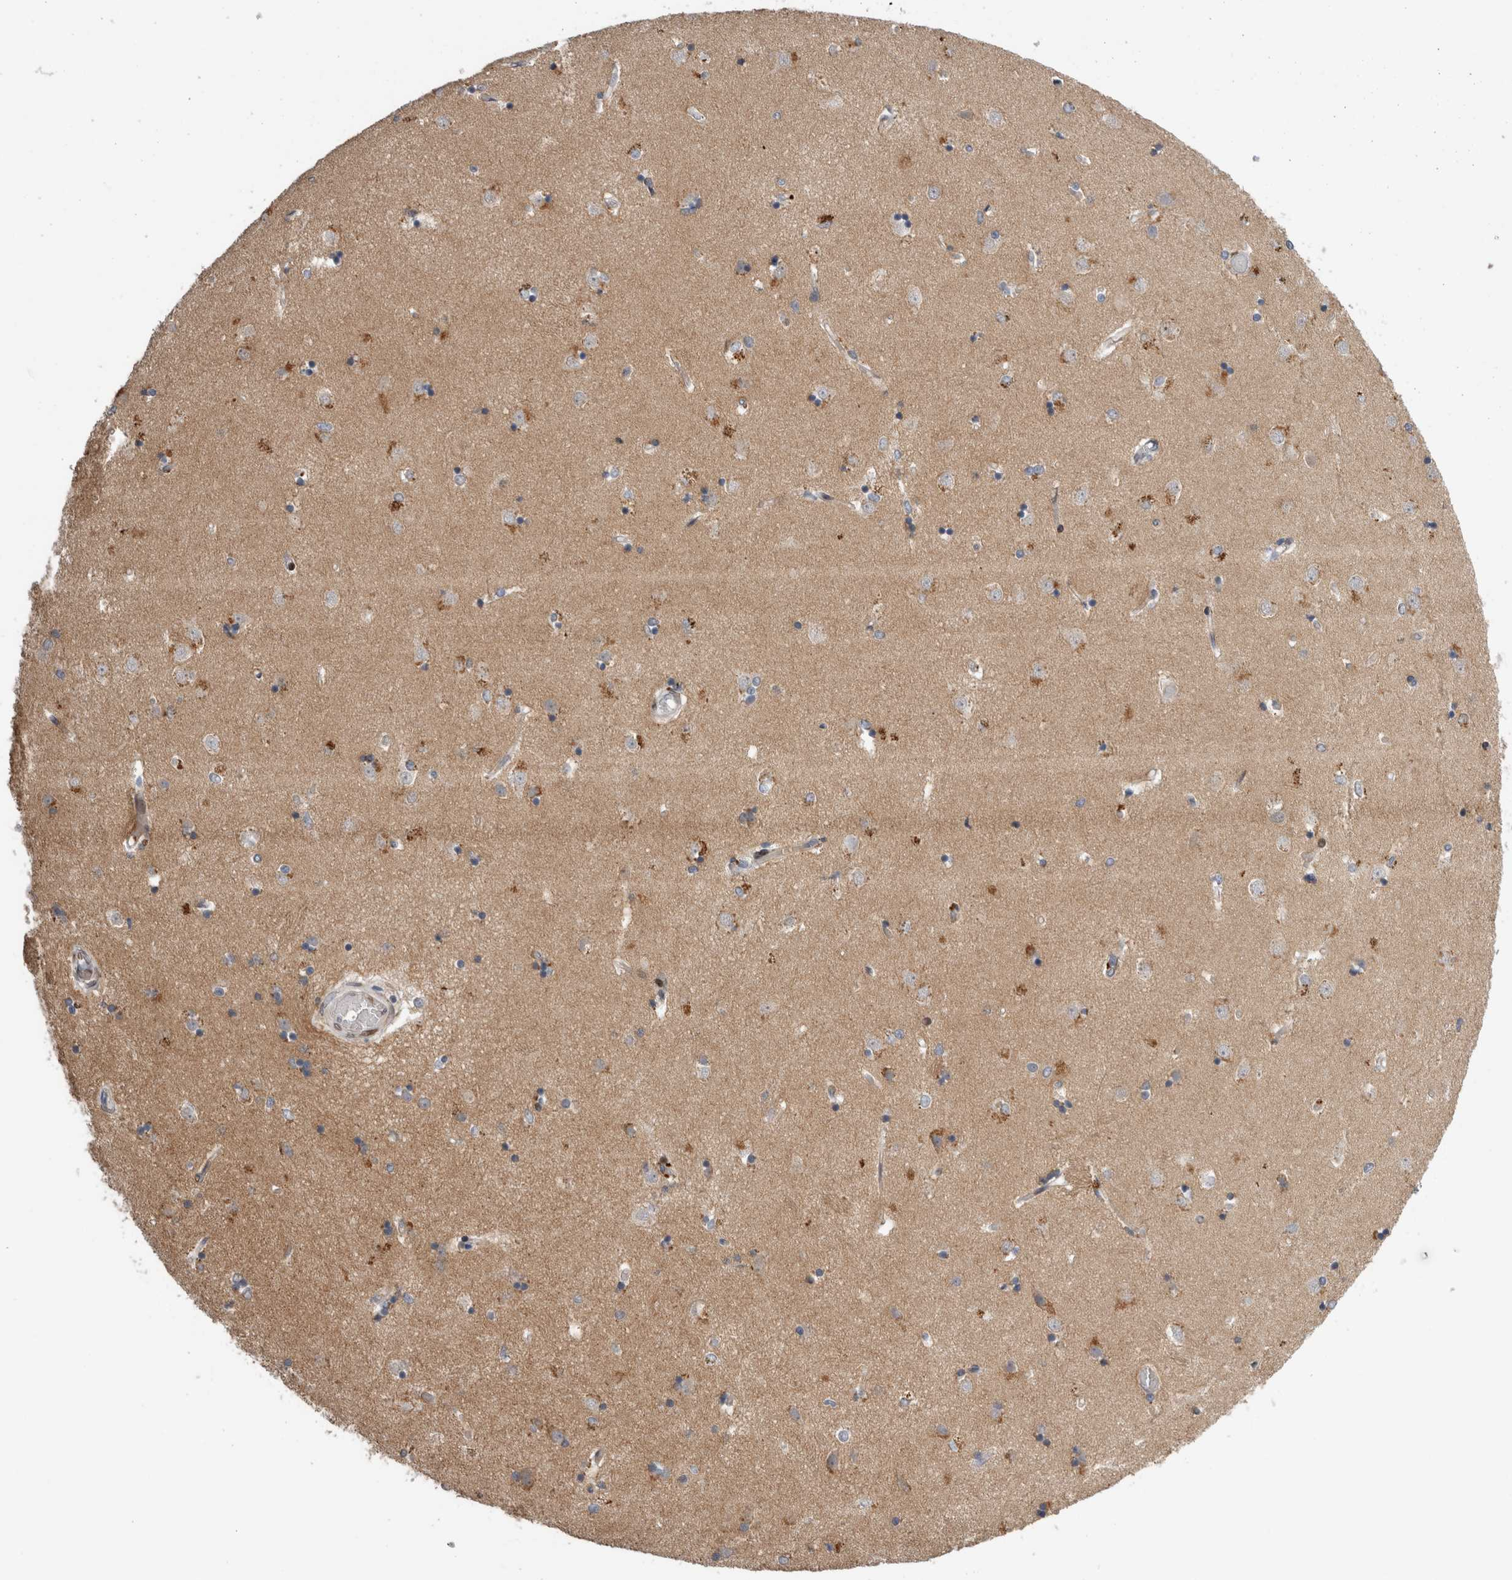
{"staining": {"intensity": "moderate", "quantity": "<25%", "location": "cytoplasmic/membranous"}, "tissue": "caudate", "cell_type": "Glial cells", "image_type": "normal", "snomed": [{"axis": "morphology", "description": "Normal tissue, NOS"}, {"axis": "topography", "description": "Lateral ventricle wall"}], "caption": "This image exhibits immunohistochemistry staining of normal human caudate, with low moderate cytoplasmic/membranous positivity in about <25% of glial cells.", "gene": "DMTN", "patient": {"sex": "male", "age": 45}}